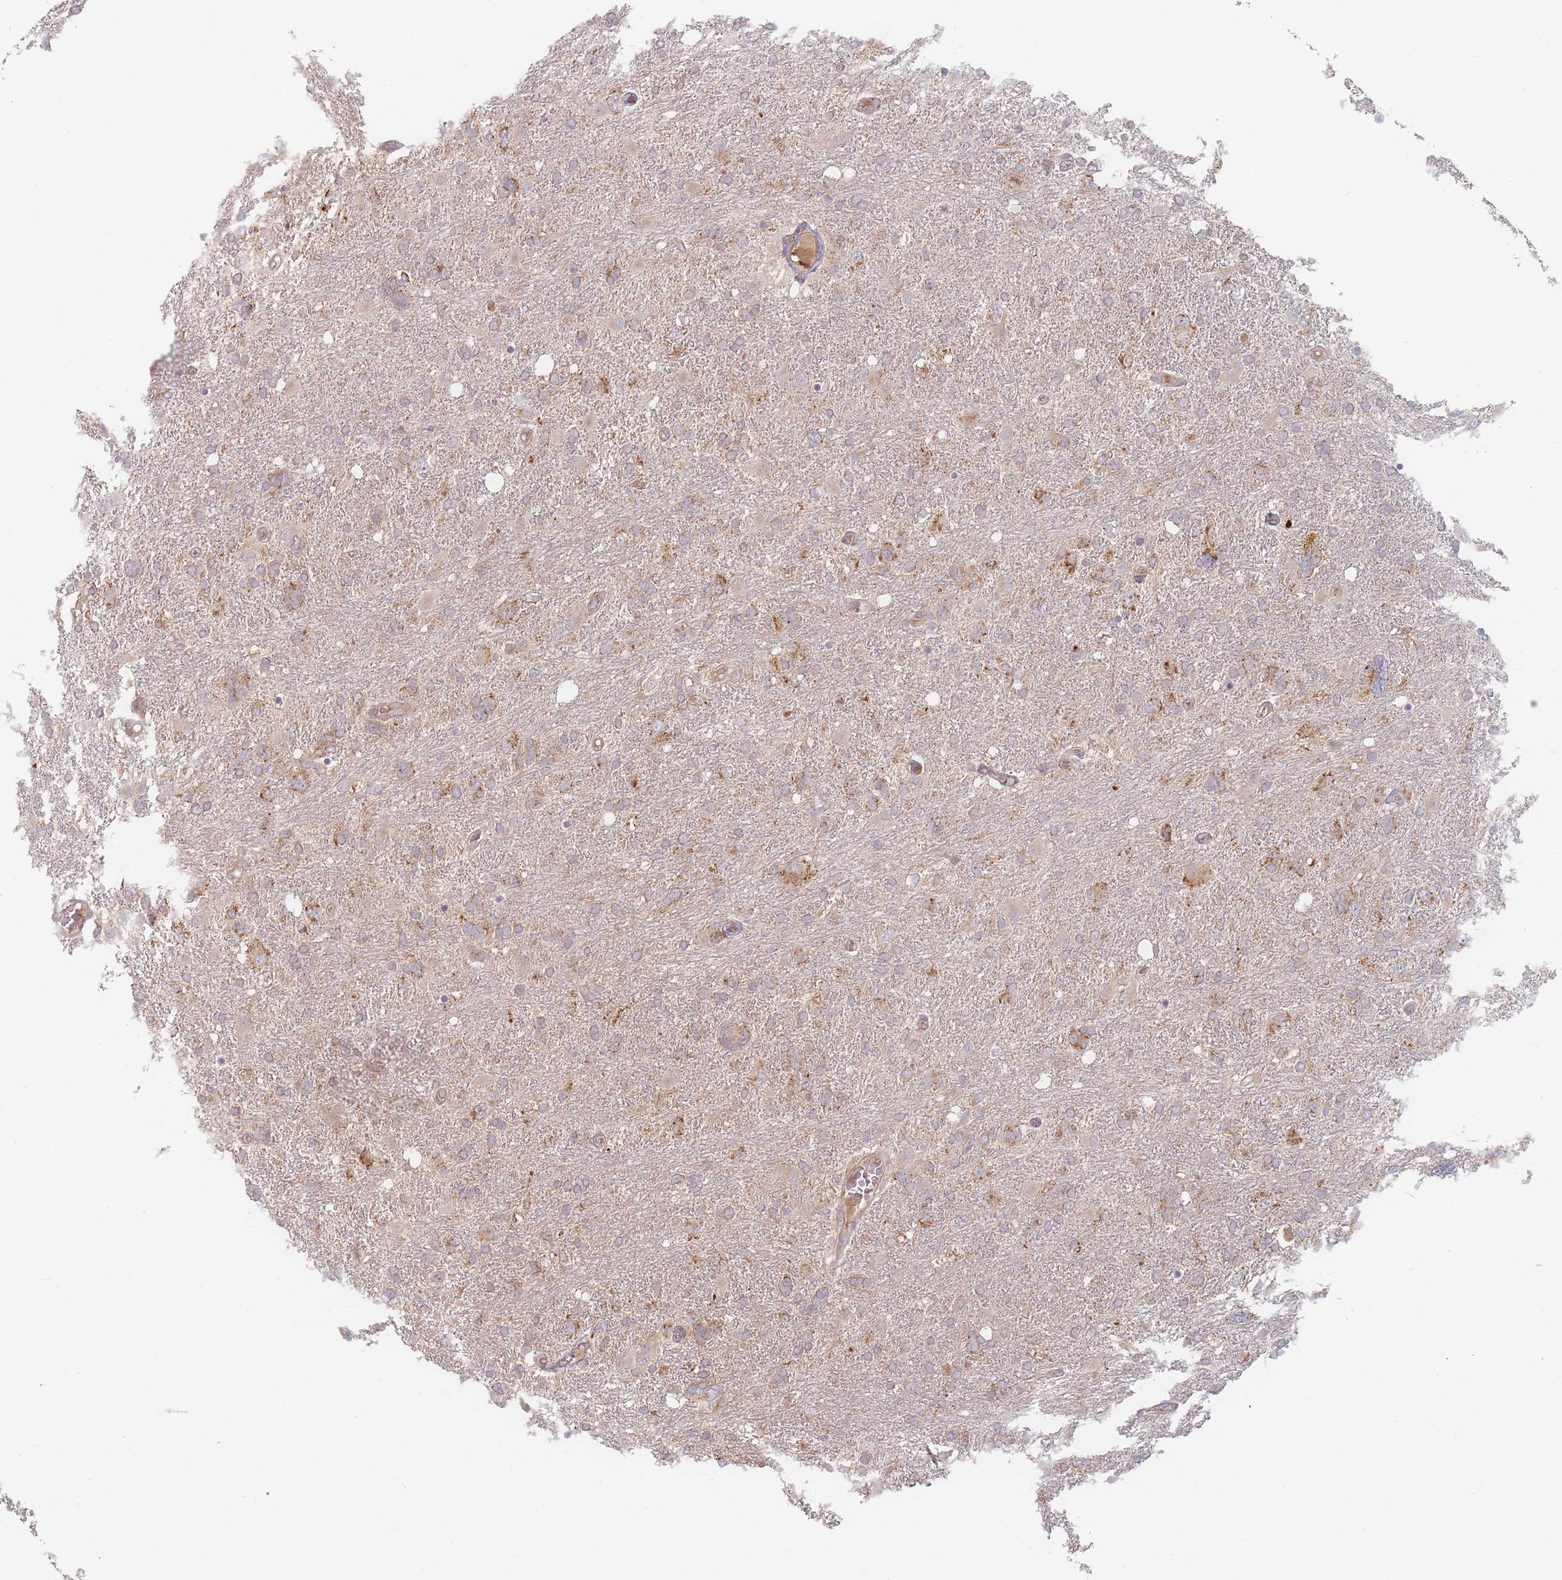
{"staining": {"intensity": "moderate", "quantity": "<25%", "location": "cytoplasmic/membranous"}, "tissue": "glioma", "cell_type": "Tumor cells", "image_type": "cancer", "snomed": [{"axis": "morphology", "description": "Glioma, malignant, High grade"}, {"axis": "topography", "description": "Brain"}], "caption": "Human malignant high-grade glioma stained with a brown dye reveals moderate cytoplasmic/membranous positive positivity in about <25% of tumor cells.", "gene": "SLC35F3", "patient": {"sex": "male", "age": 61}}